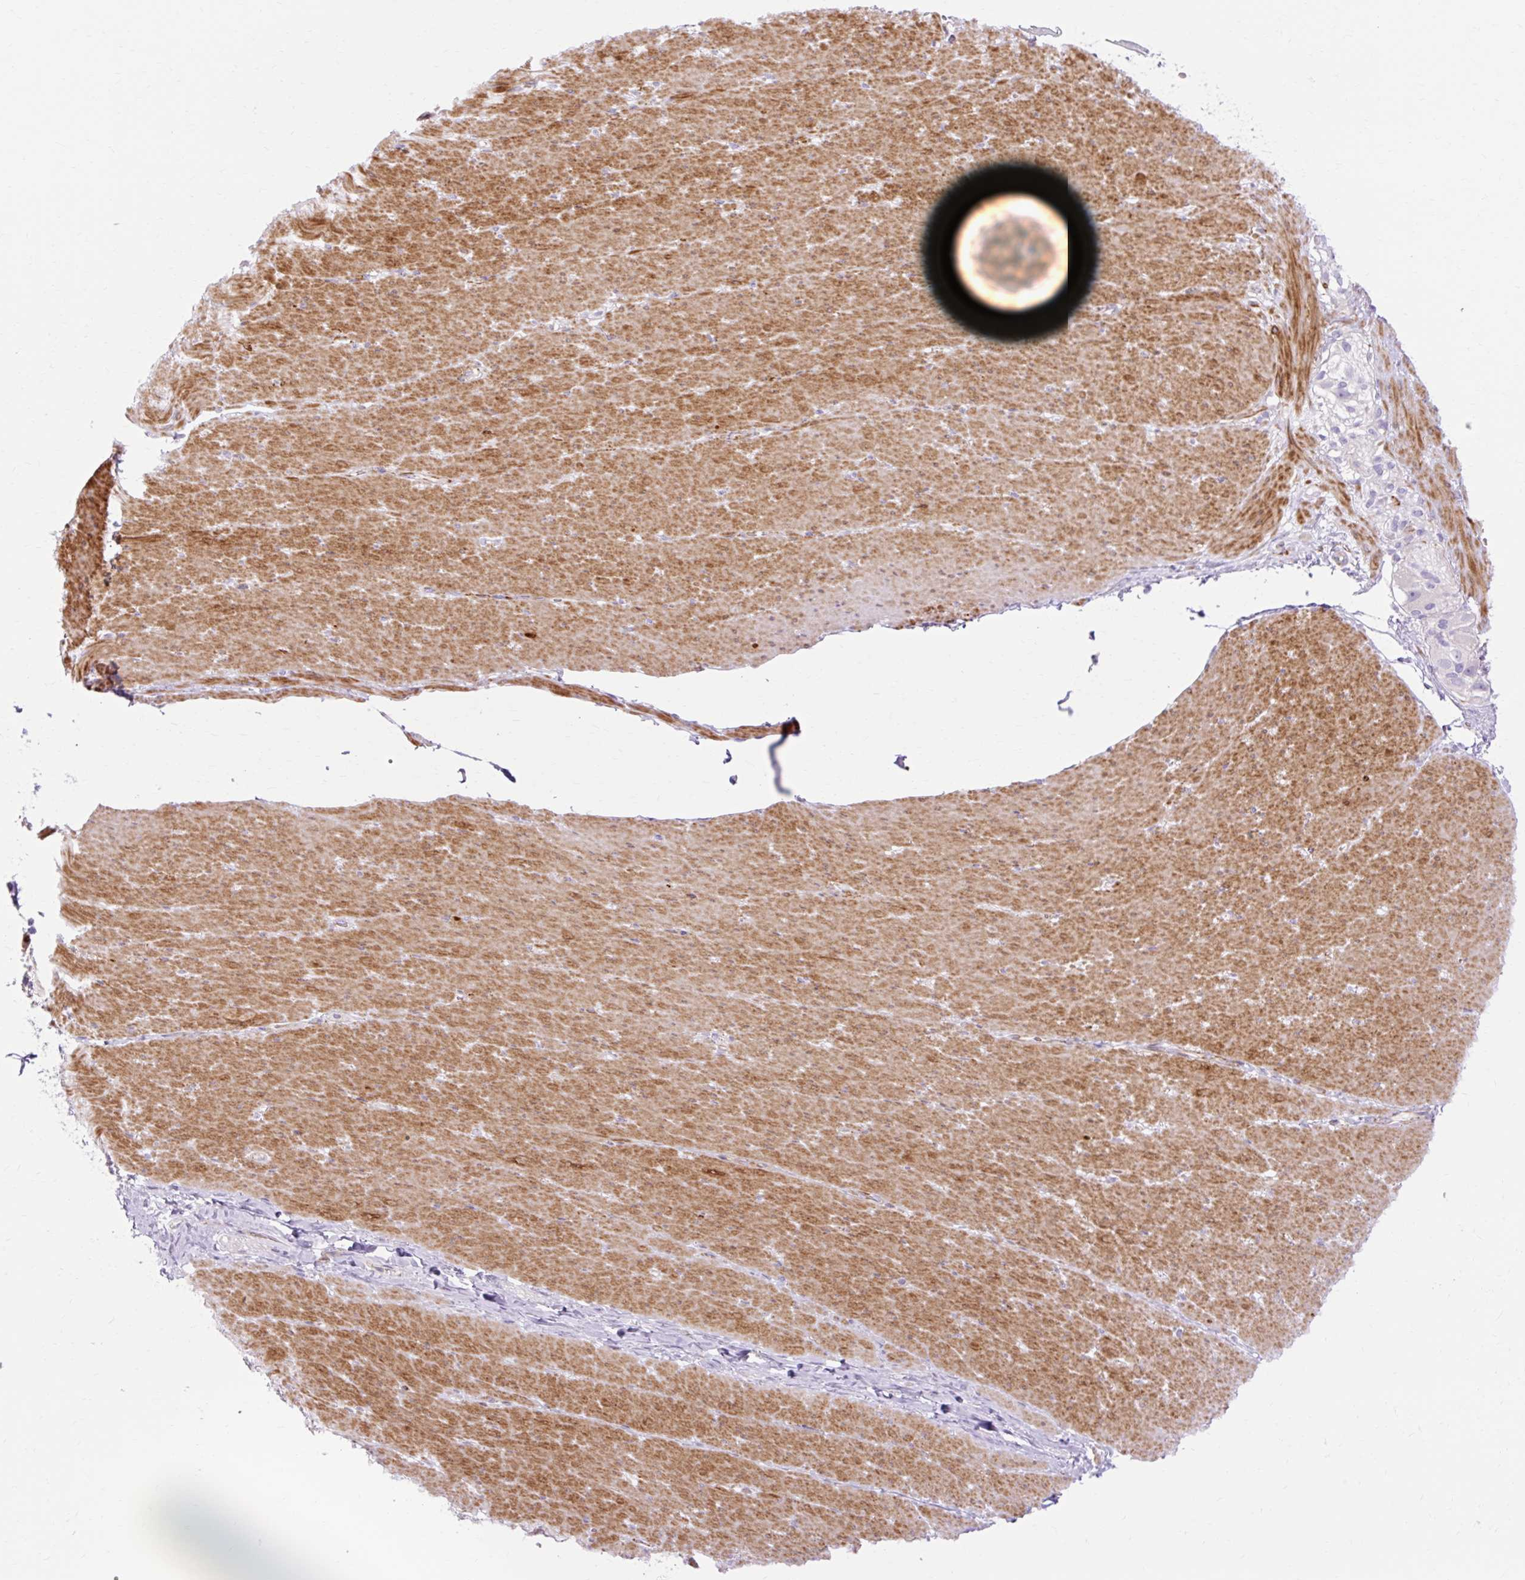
{"staining": {"intensity": "moderate", "quantity": "25%-75%", "location": "cytoplasmic/membranous"}, "tissue": "smooth muscle", "cell_type": "Smooth muscle cells", "image_type": "normal", "snomed": [{"axis": "morphology", "description": "Normal tissue, NOS"}, {"axis": "topography", "description": "Smooth muscle"}, {"axis": "topography", "description": "Rectum"}], "caption": "Brown immunohistochemical staining in normal smooth muscle shows moderate cytoplasmic/membranous positivity in approximately 25%-75% of smooth muscle cells.", "gene": "CORO7", "patient": {"sex": "male", "age": 53}}